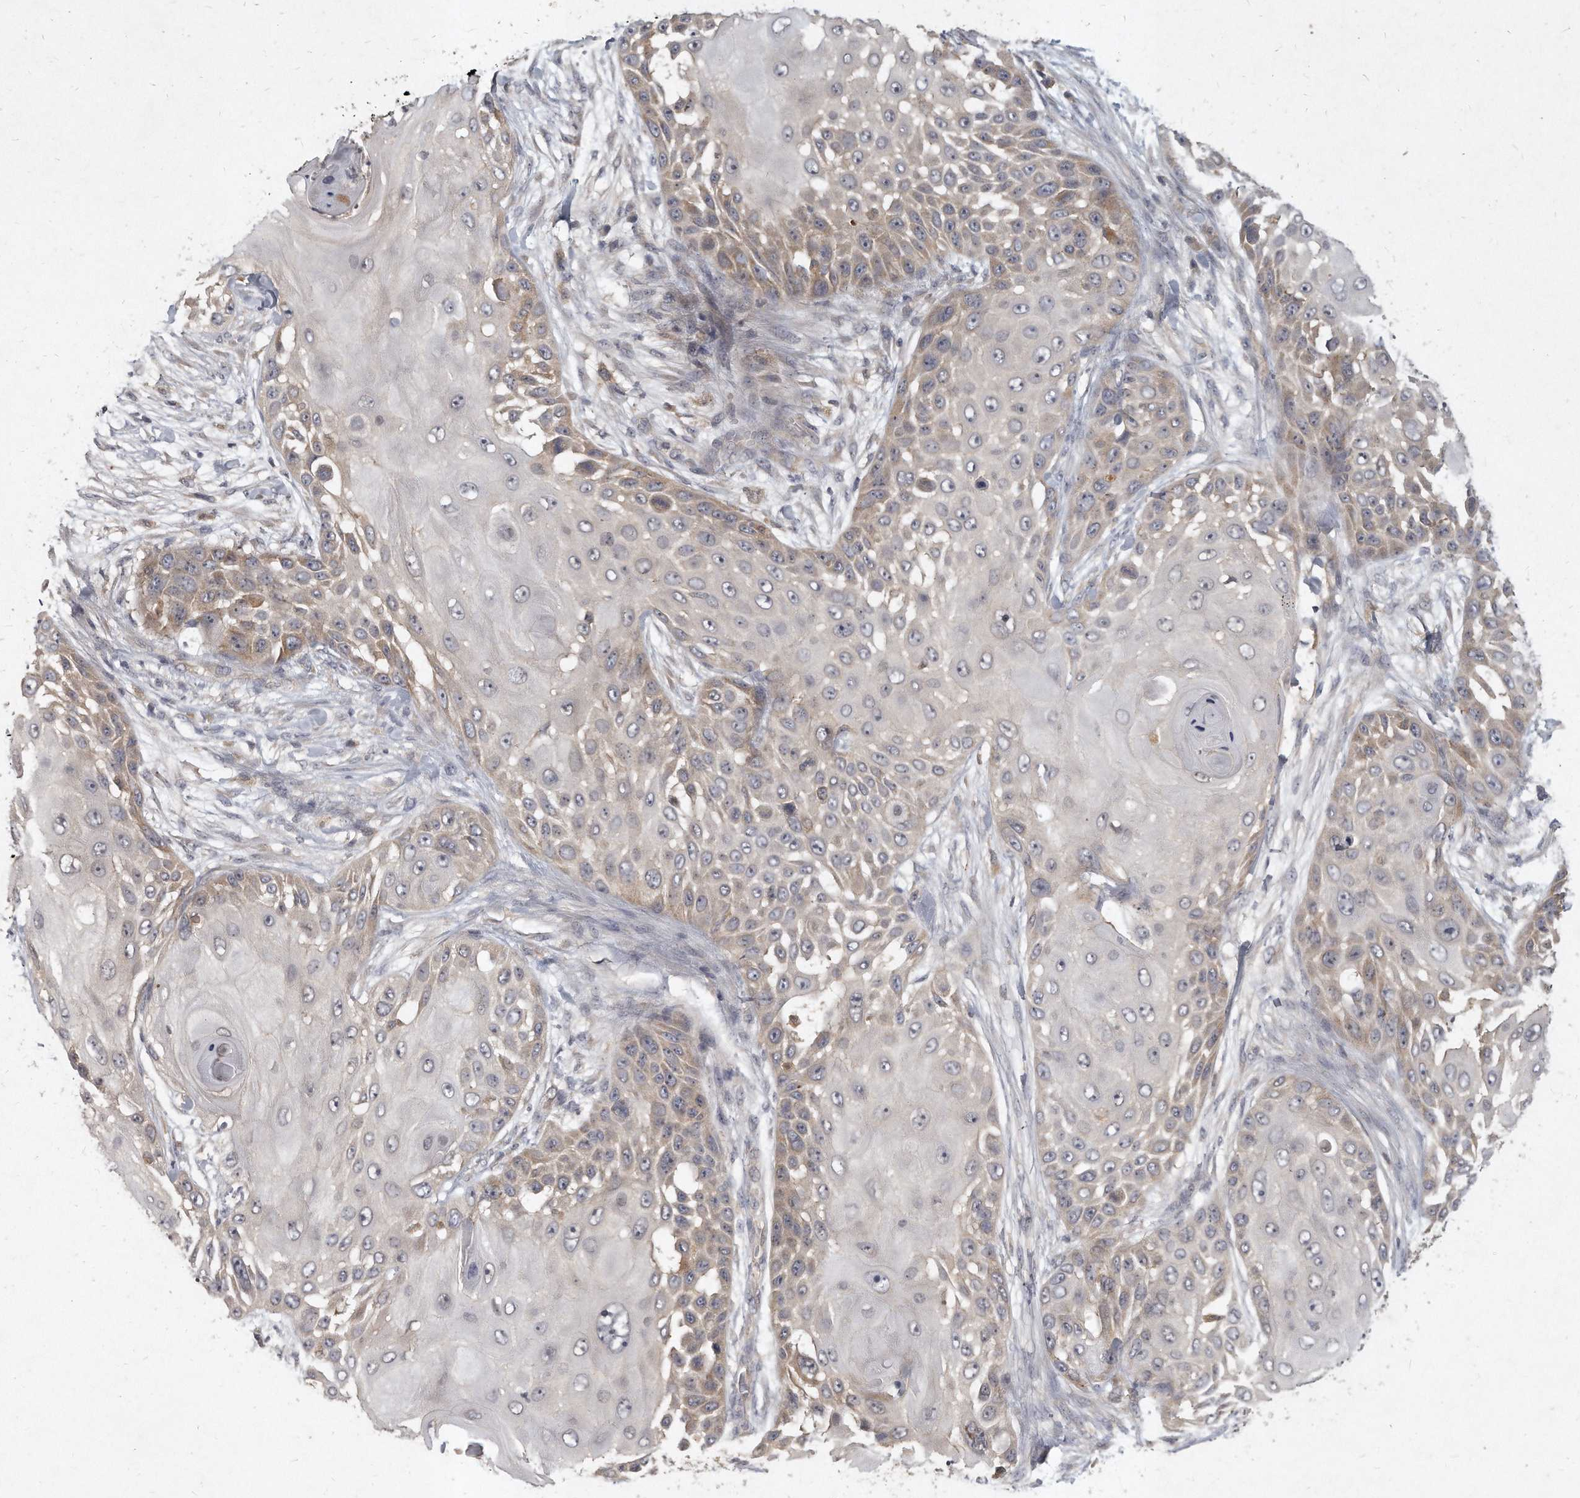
{"staining": {"intensity": "weak", "quantity": "25%-75%", "location": "cytoplasmic/membranous"}, "tissue": "skin cancer", "cell_type": "Tumor cells", "image_type": "cancer", "snomed": [{"axis": "morphology", "description": "Squamous cell carcinoma, NOS"}, {"axis": "topography", "description": "Skin"}], "caption": "An image of human skin cancer (squamous cell carcinoma) stained for a protein shows weak cytoplasmic/membranous brown staining in tumor cells. (DAB = brown stain, brightfield microscopy at high magnification).", "gene": "LGALS8", "patient": {"sex": "female", "age": 44}}